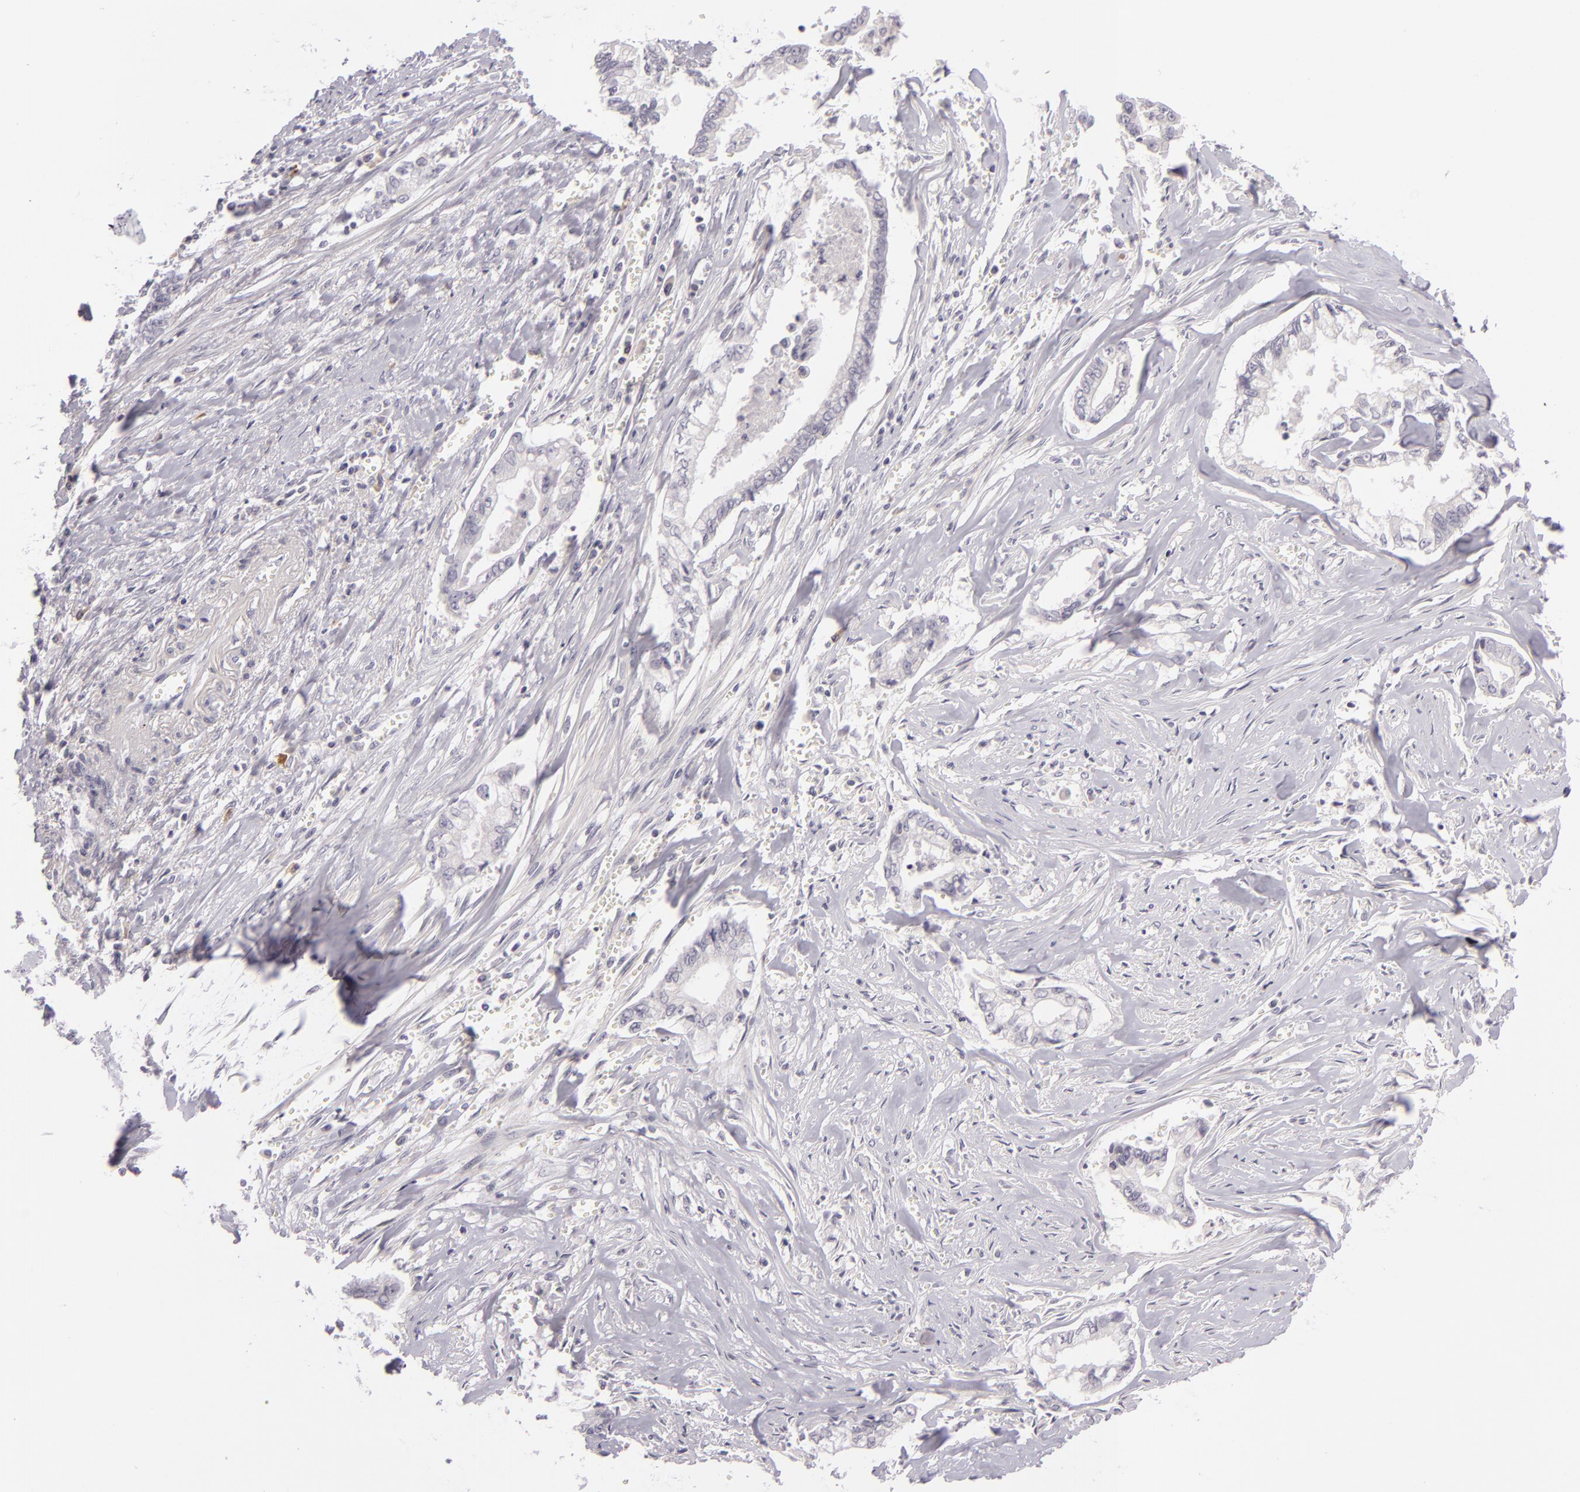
{"staining": {"intensity": "negative", "quantity": "none", "location": "none"}, "tissue": "liver cancer", "cell_type": "Tumor cells", "image_type": "cancer", "snomed": [{"axis": "morphology", "description": "Cholangiocarcinoma"}, {"axis": "topography", "description": "Liver"}], "caption": "Protein analysis of liver cholangiocarcinoma reveals no significant positivity in tumor cells.", "gene": "DAG1", "patient": {"sex": "male", "age": 57}}